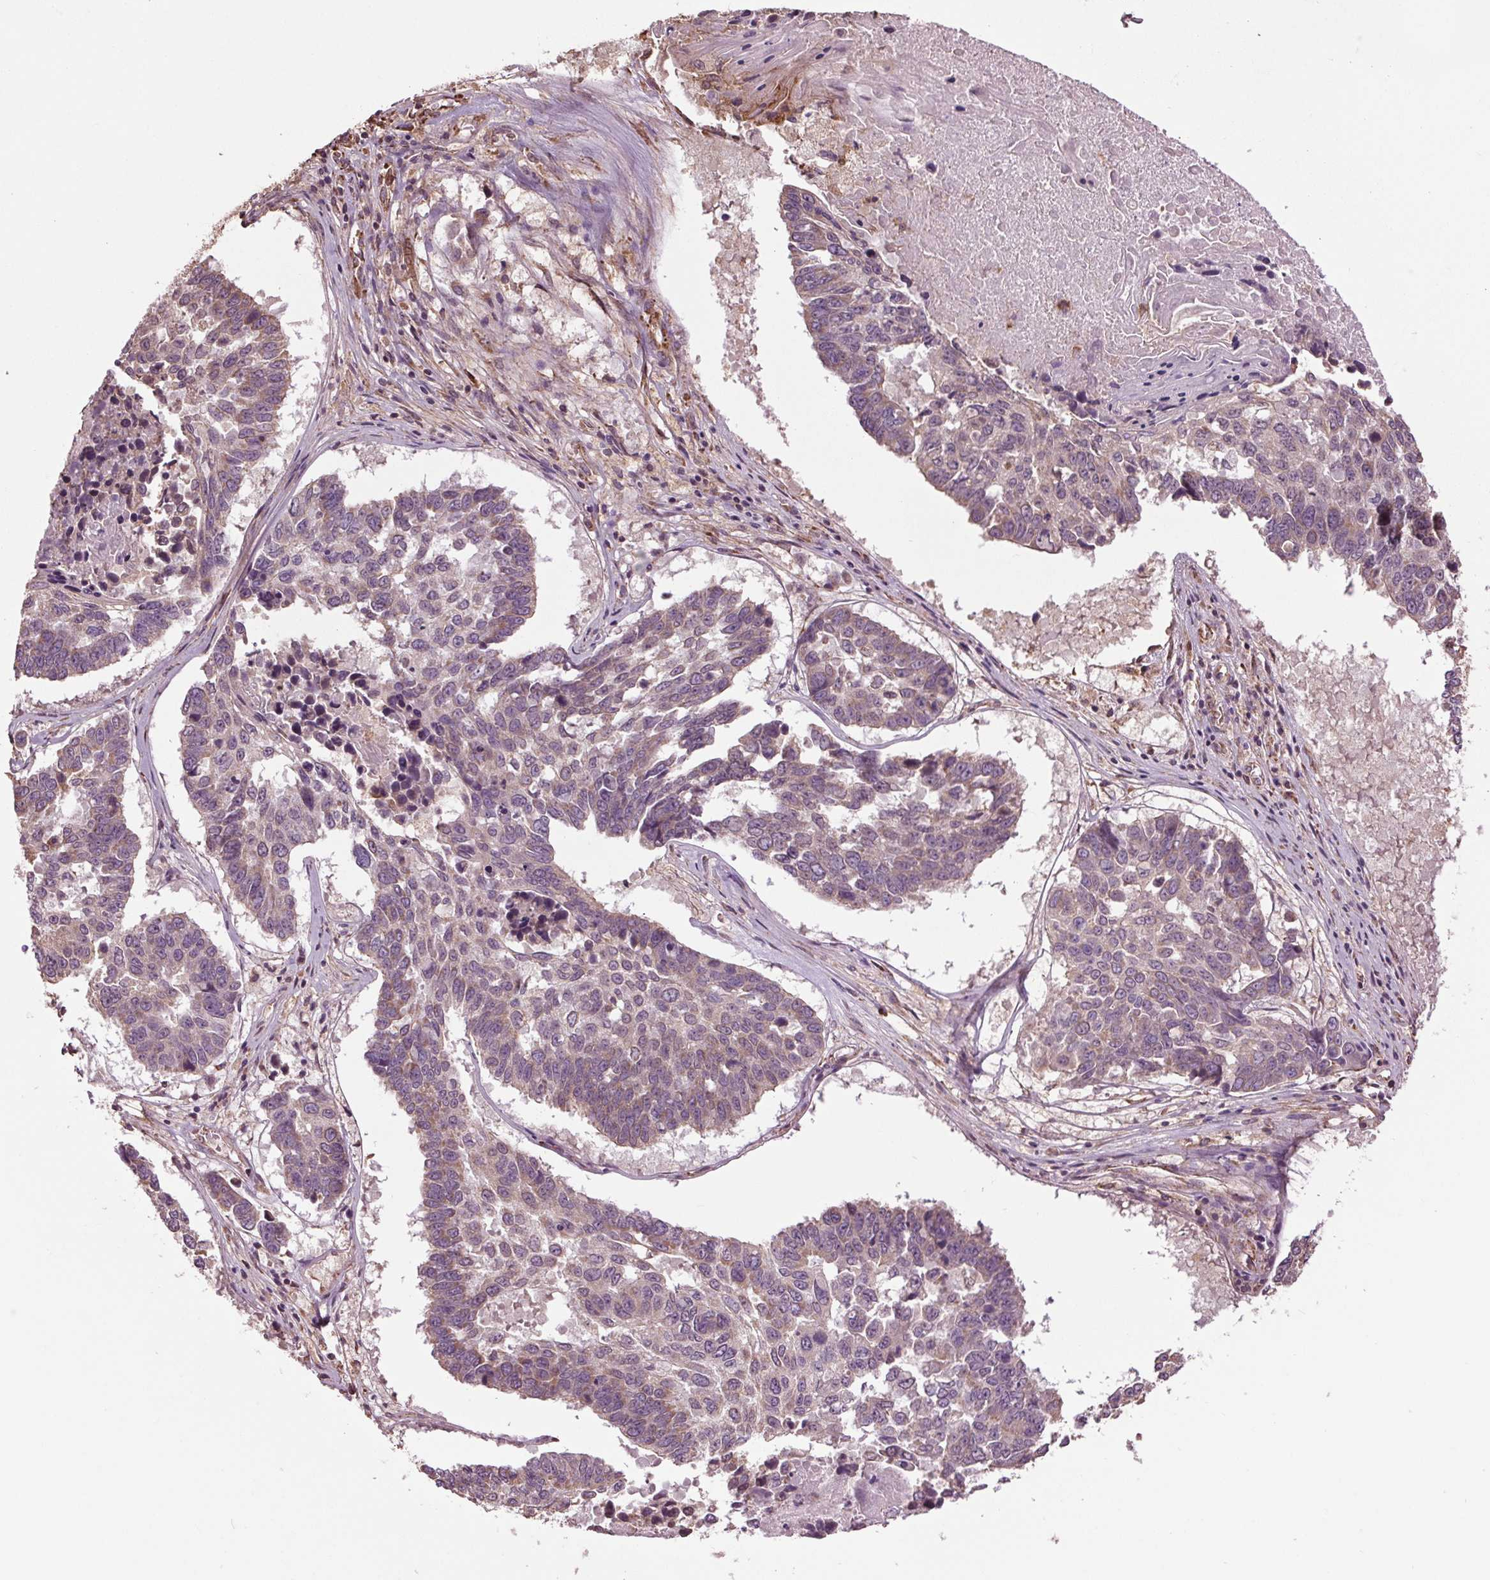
{"staining": {"intensity": "weak", "quantity": "<25%", "location": "cytoplasmic/membranous"}, "tissue": "lung cancer", "cell_type": "Tumor cells", "image_type": "cancer", "snomed": [{"axis": "morphology", "description": "Squamous cell carcinoma, NOS"}, {"axis": "topography", "description": "Lung"}], "caption": "Immunohistochemical staining of squamous cell carcinoma (lung) reveals no significant staining in tumor cells.", "gene": "RNPEP", "patient": {"sex": "male", "age": 73}}